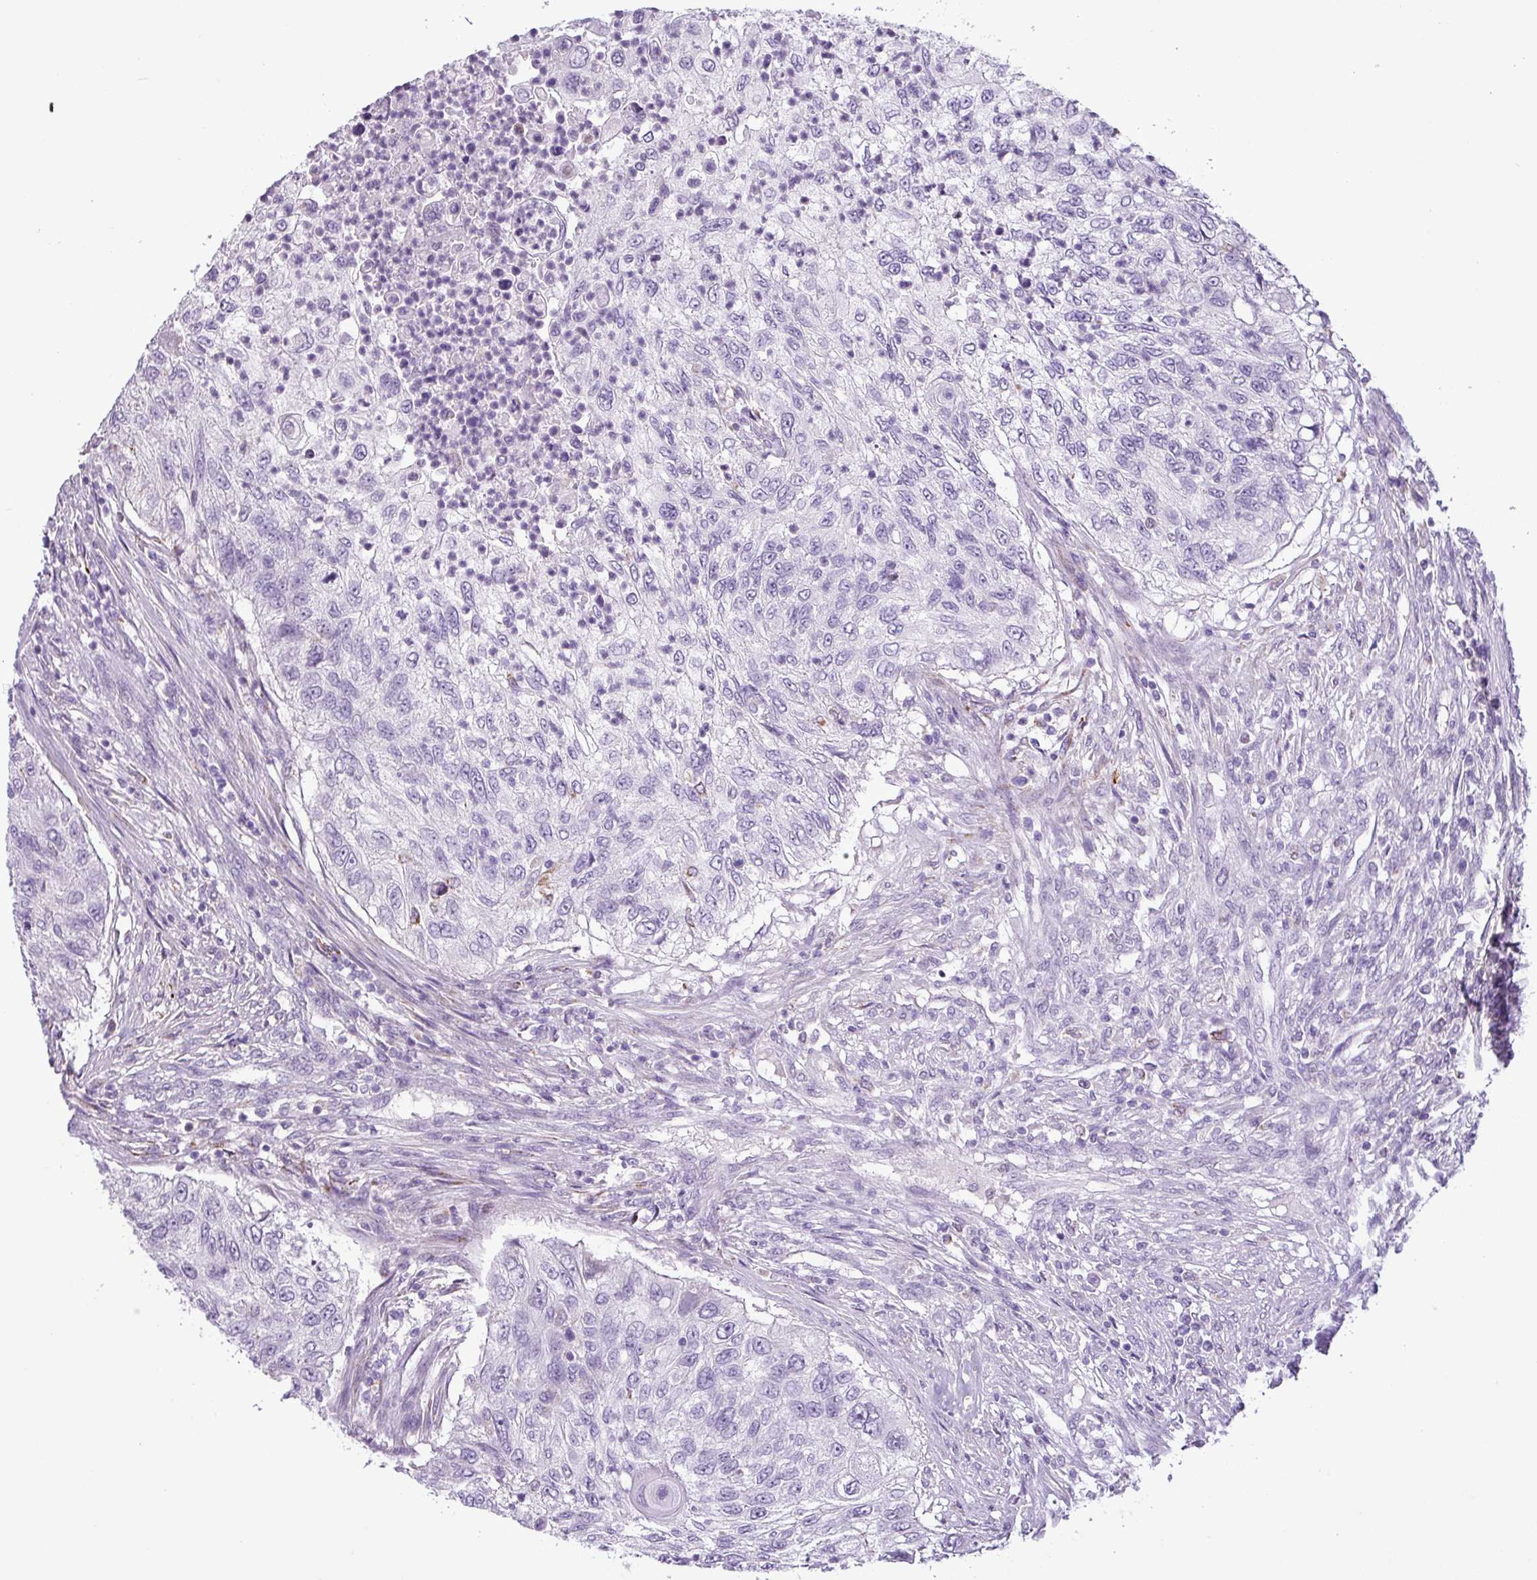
{"staining": {"intensity": "negative", "quantity": "none", "location": "none"}, "tissue": "urothelial cancer", "cell_type": "Tumor cells", "image_type": "cancer", "snomed": [{"axis": "morphology", "description": "Urothelial carcinoma, High grade"}, {"axis": "topography", "description": "Urinary bladder"}], "caption": "Immunohistochemical staining of urothelial cancer demonstrates no significant positivity in tumor cells.", "gene": "ZNF667", "patient": {"sex": "female", "age": 60}}